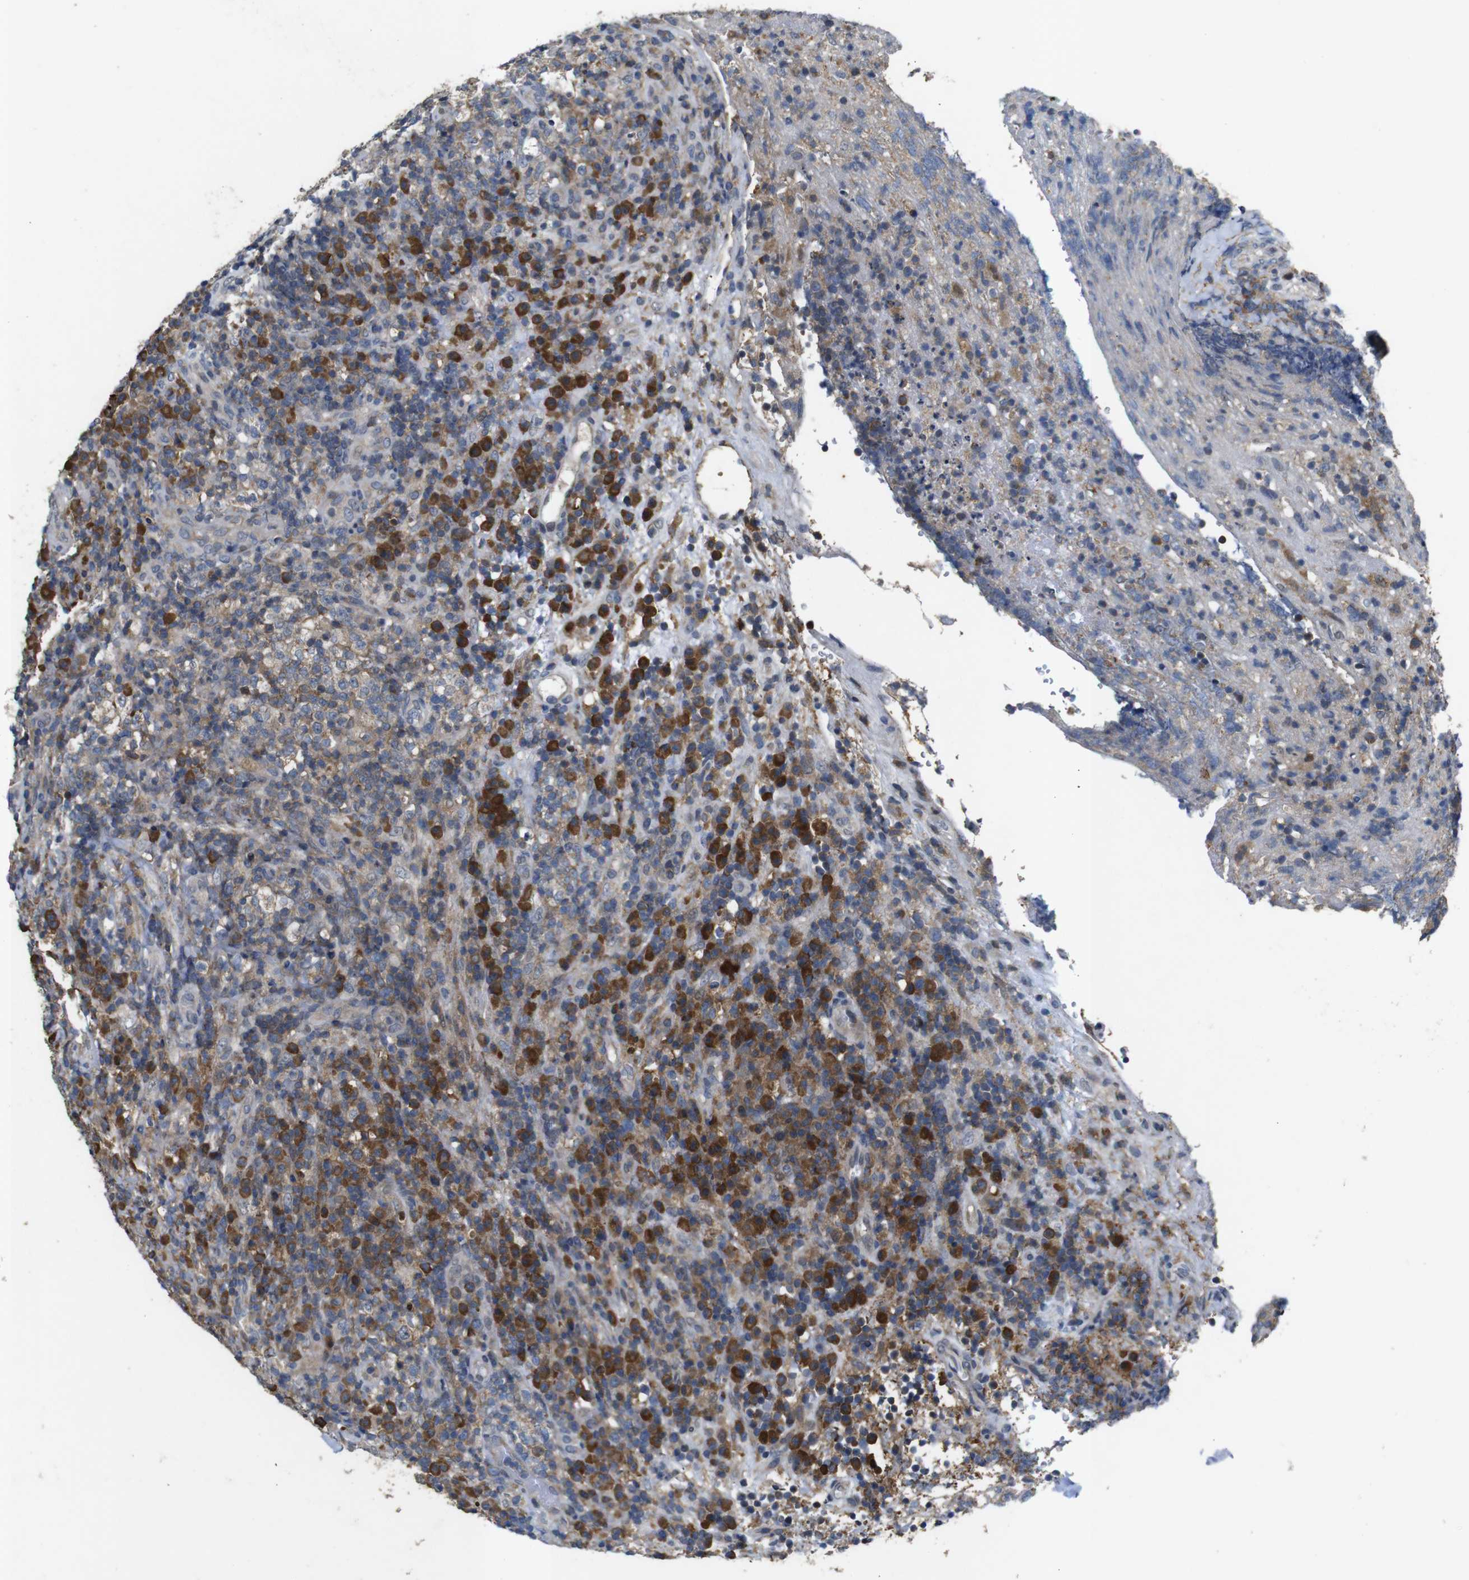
{"staining": {"intensity": "moderate", "quantity": "25%-75%", "location": "cytoplasmic/membranous"}, "tissue": "lymphoma", "cell_type": "Tumor cells", "image_type": "cancer", "snomed": [{"axis": "morphology", "description": "Malignant lymphoma, non-Hodgkin's type, High grade"}, {"axis": "topography", "description": "Lymph node"}], "caption": "High-grade malignant lymphoma, non-Hodgkin's type was stained to show a protein in brown. There is medium levels of moderate cytoplasmic/membranous expression in approximately 25%-75% of tumor cells. (IHC, brightfield microscopy, high magnification).", "gene": "MAGI2", "patient": {"sex": "female", "age": 76}}